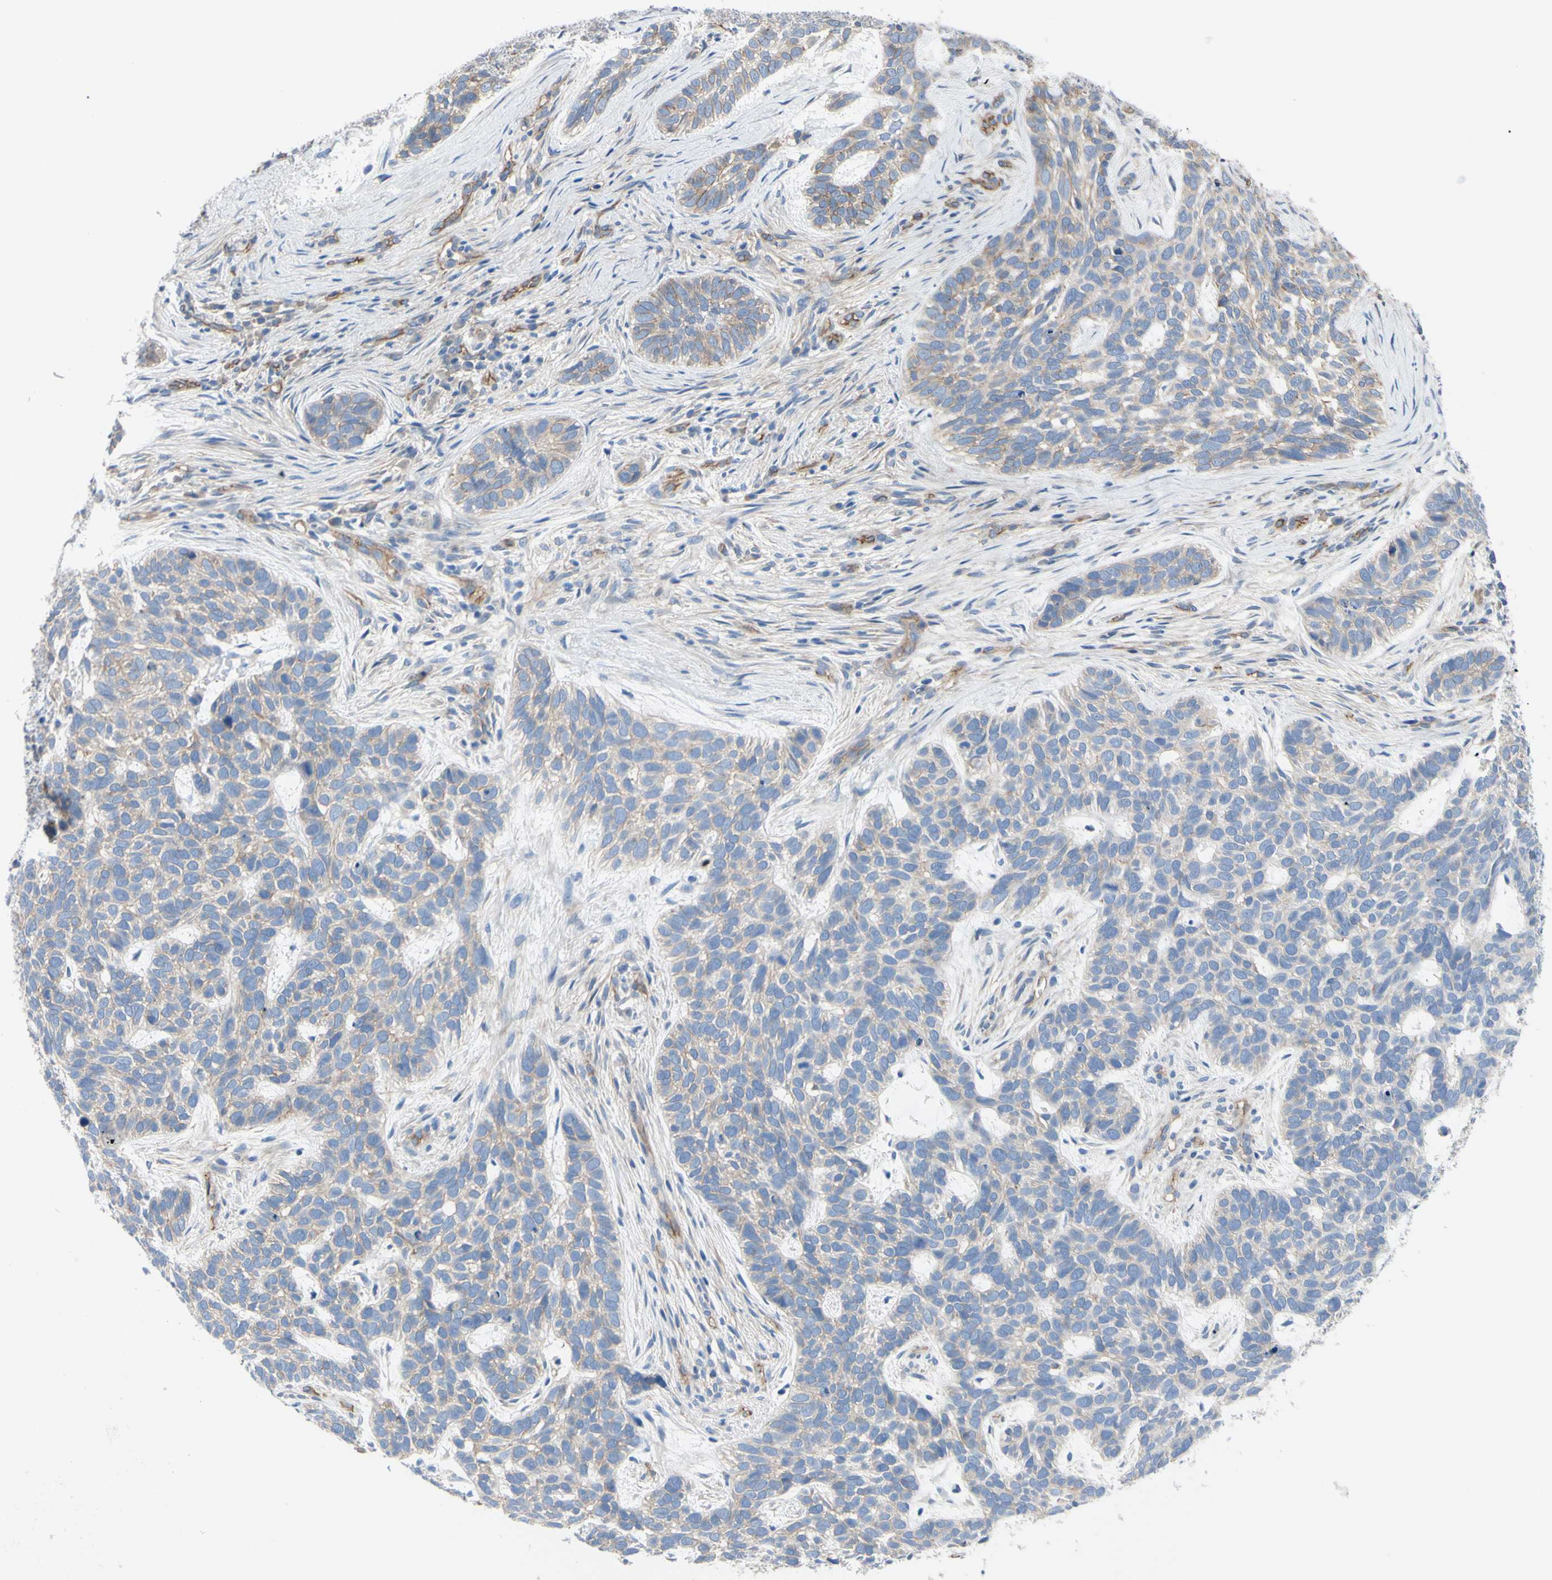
{"staining": {"intensity": "weak", "quantity": ">75%", "location": "cytoplasmic/membranous"}, "tissue": "skin cancer", "cell_type": "Tumor cells", "image_type": "cancer", "snomed": [{"axis": "morphology", "description": "Basal cell carcinoma"}, {"axis": "topography", "description": "Skin"}], "caption": "Approximately >75% of tumor cells in basal cell carcinoma (skin) demonstrate weak cytoplasmic/membranous protein positivity as visualized by brown immunohistochemical staining.", "gene": "TPBG", "patient": {"sex": "male", "age": 87}}